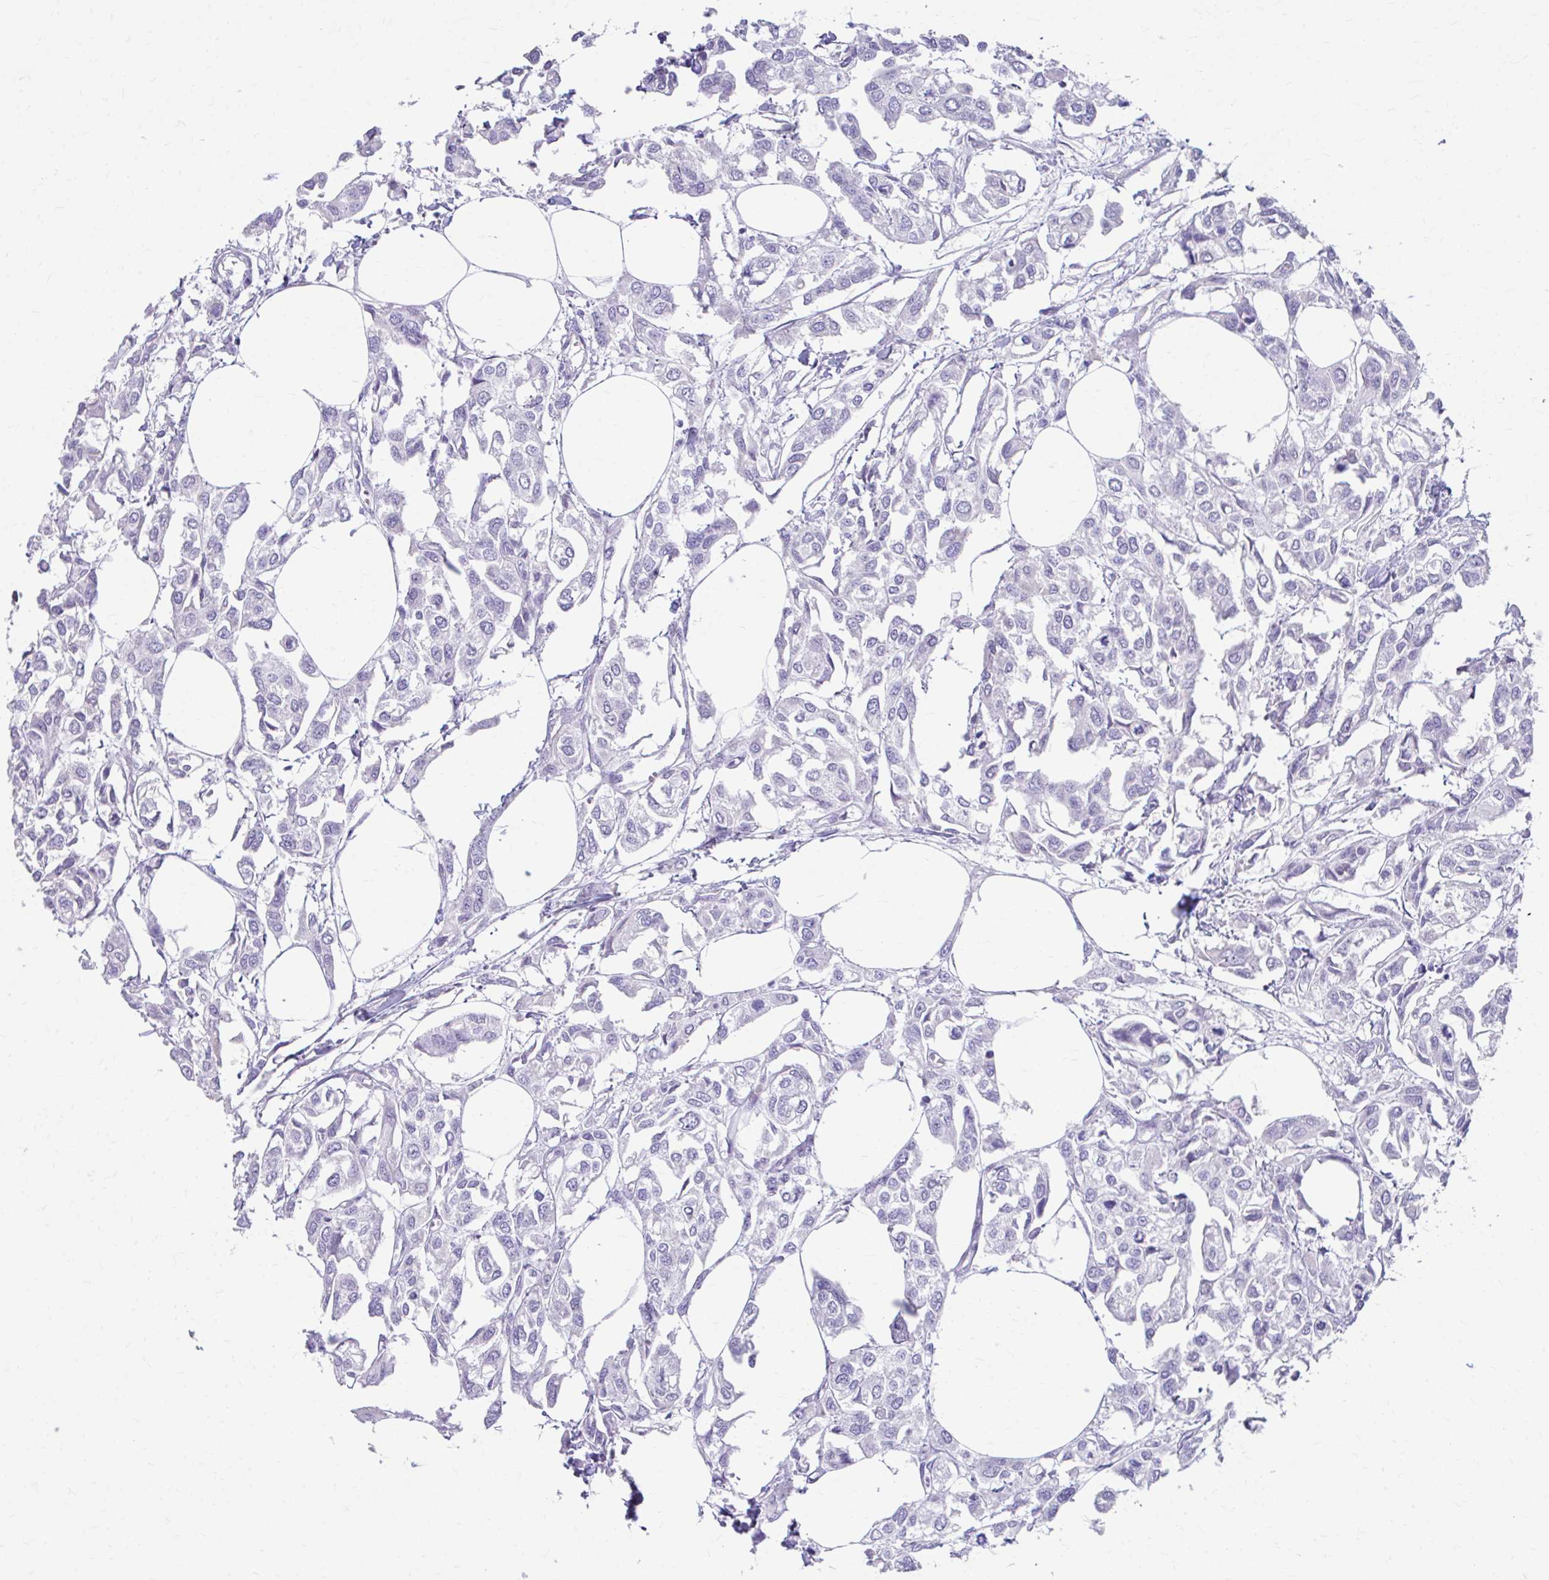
{"staining": {"intensity": "negative", "quantity": "none", "location": "none"}, "tissue": "urothelial cancer", "cell_type": "Tumor cells", "image_type": "cancer", "snomed": [{"axis": "morphology", "description": "Urothelial carcinoma, High grade"}, {"axis": "topography", "description": "Urinary bladder"}], "caption": "This is an immunohistochemistry (IHC) photomicrograph of urothelial cancer. There is no positivity in tumor cells.", "gene": "KRIT1", "patient": {"sex": "male", "age": 67}}